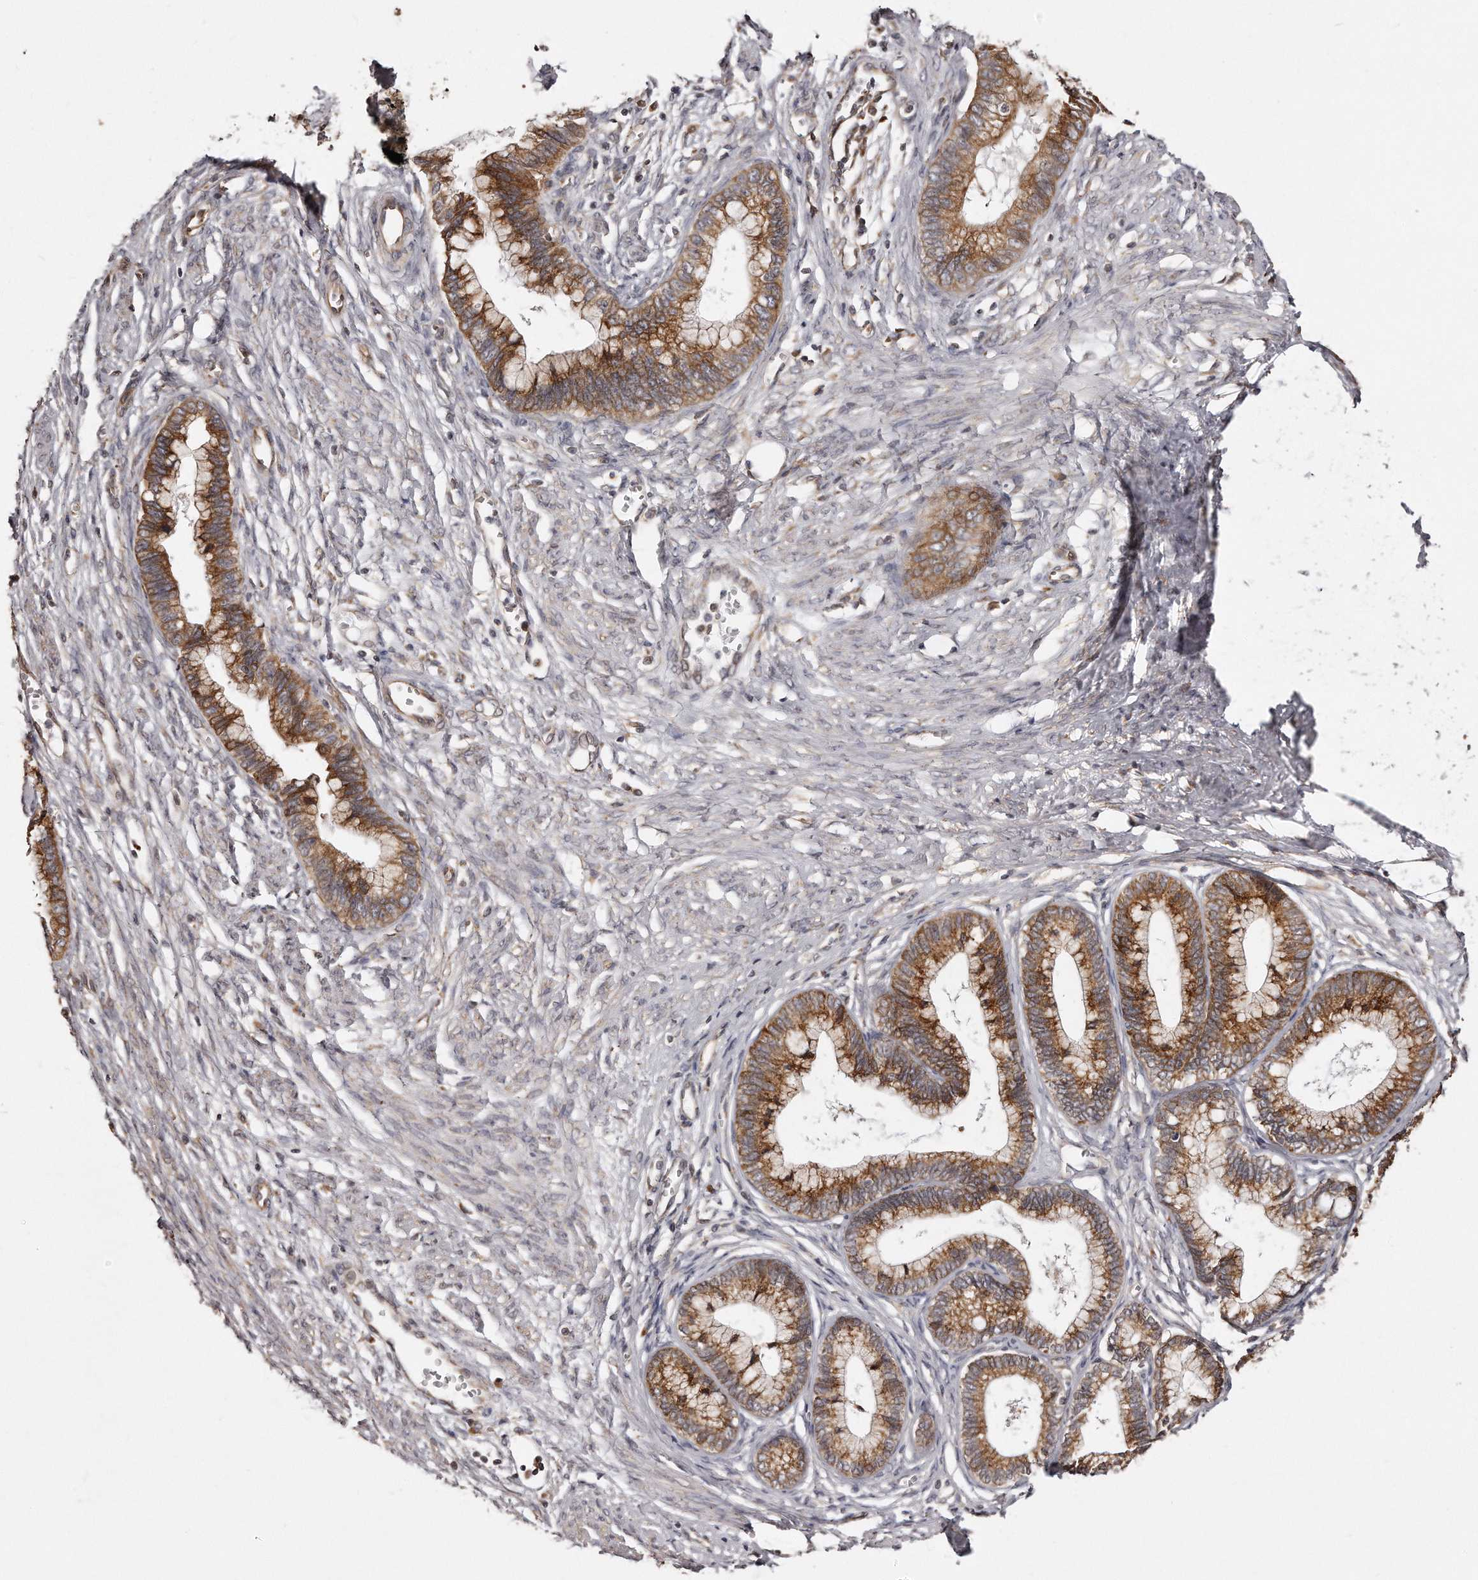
{"staining": {"intensity": "moderate", "quantity": ">75%", "location": "cytoplasmic/membranous"}, "tissue": "cervical cancer", "cell_type": "Tumor cells", "image_type": "cancer", "snomed": [{"axis": "morphology", "description": "Adenocarcinoma, NOS"}, {"axis": "topography", "description": "Cervix"}], "caption": "DAB immunohistochemical staining of human cervical adenocarcinoma exhibits moderate cytoplasmic/membranous protein positivity in approximately >75% of tumor cells. The staining is performed using DAB brown chromogen to label protein expression. The nuclei are counter-stained blue using hematoxylin.", "gene": "TRAPPC14", "patient": {"sex": "female", "age": 44}}